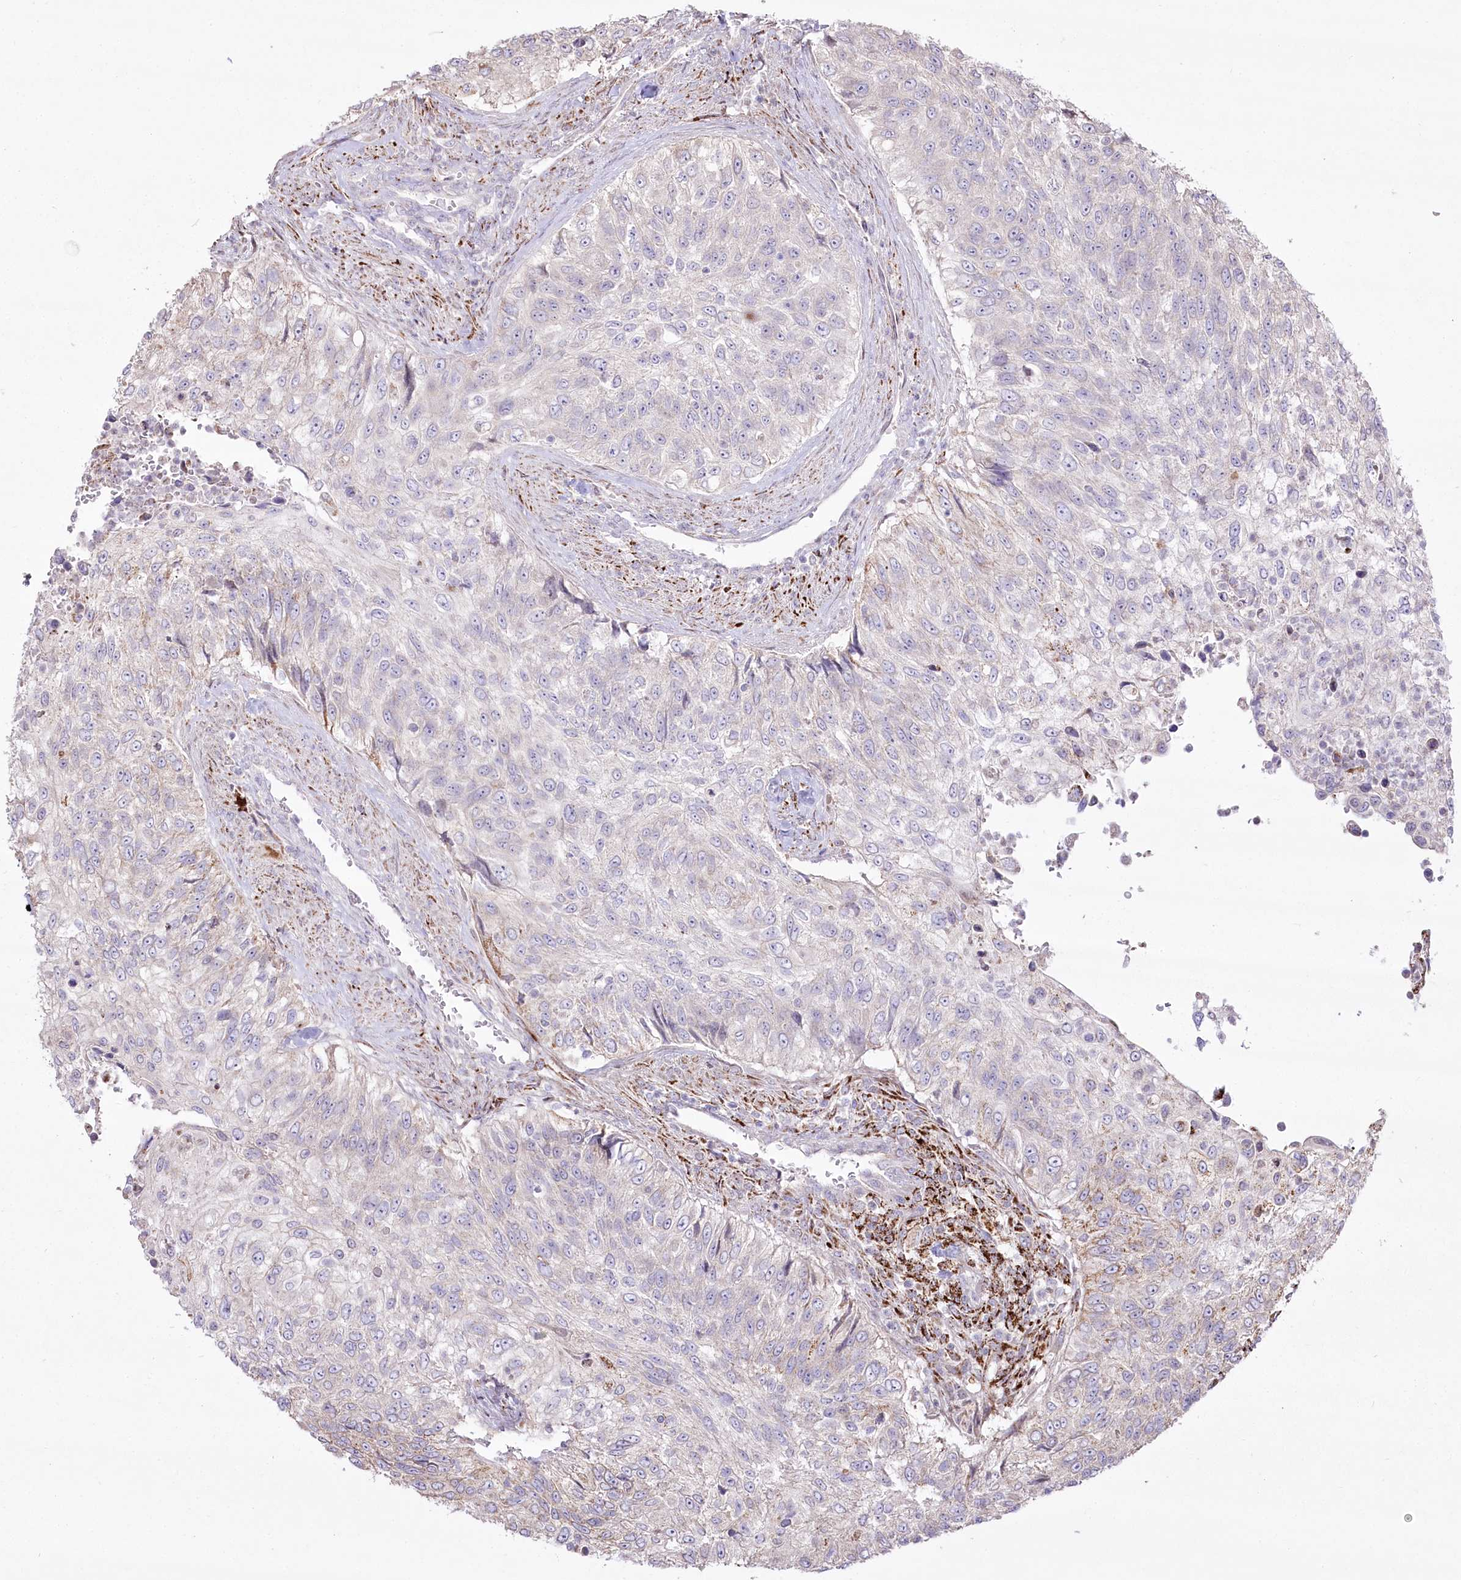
{"staining": {"intensity": "negative", "quantity": "none", "location": "none"}, "tissue": "urothelial cancer", "cell_type": "Tumor cells", "image_type": "cancer", "snomed": [{"axis": "morphology", "description": "Urothelial carcinoma, High grade"}, {"axis": "topography", "description": "Urinary bladder"}], "caption": "Immunohistochemical staining of urothelial carcinoma (high-grade) shows no significant expression in tumor cells. The staining was performed using DAB (3,3'-diaminobenzidine) to visualize the protein expression in brown, while the nuclei were stained in blue with hematoxylin (Magnification: 20x).", "gene": "CEP164", "patient": {"sex": "female", "age": 60}}